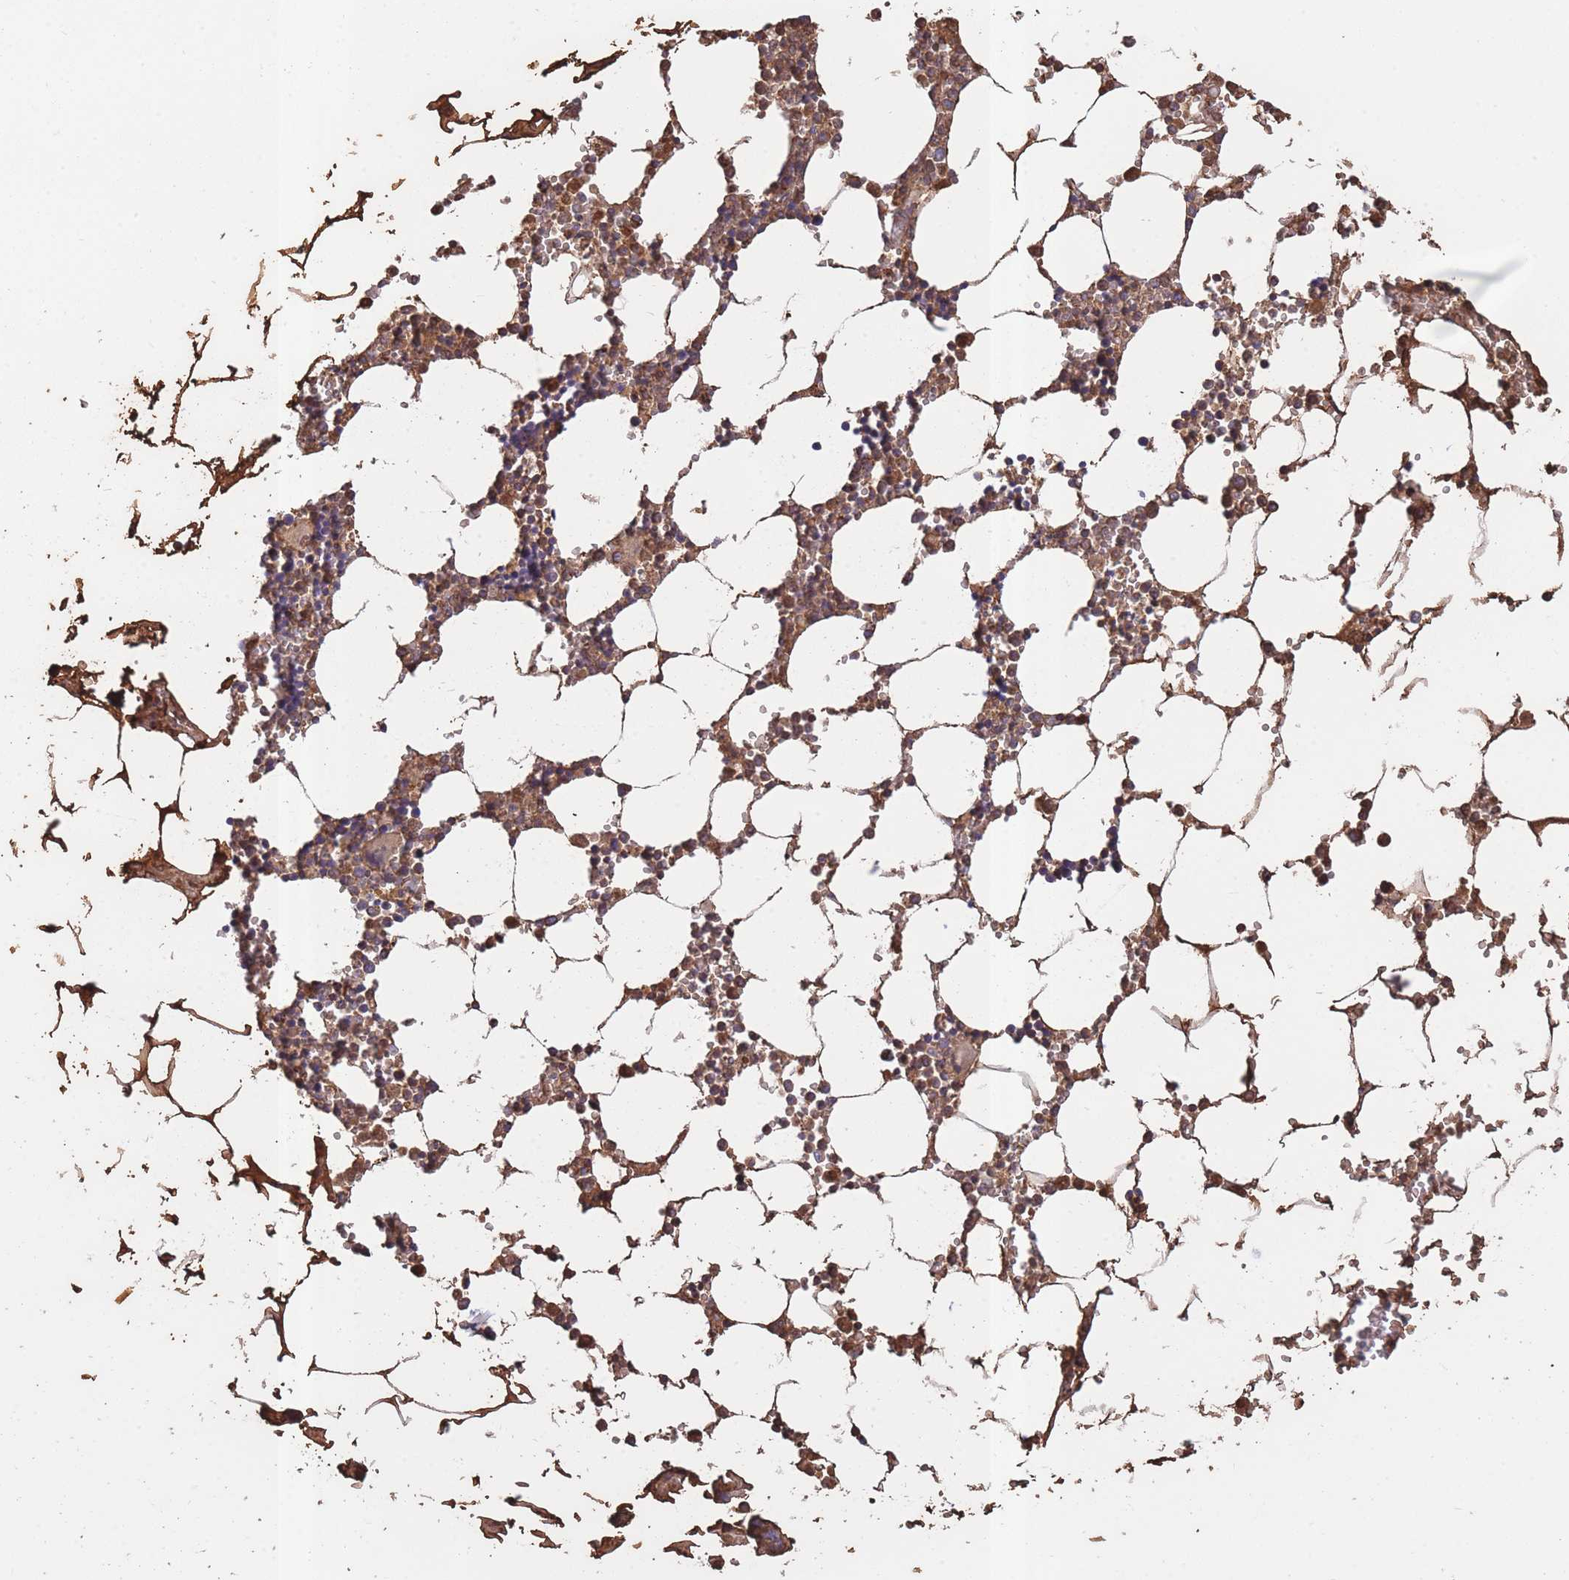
{"staining": {"intensity": "moderate", "quantity": ">75%", "location": "cytoplasmic/membranous"}, "tissue": "bone marrow", "cell_type": "Hematopoietic cells", "image_type": "normal", "snomed": [{"axis": "morphology", "description": "Normal tissue, NOS"}, {"axis": "topography", "description": "Bone marrow"}], "caption": "Brown immunohistochemical staining in unremarkable human bone marrow displays moderate cytoplasmic/membranous staining in about >75% of hematopoietic cells.", "gene": "KAT2A", "patient": {"sex": "male", "age": 54}}